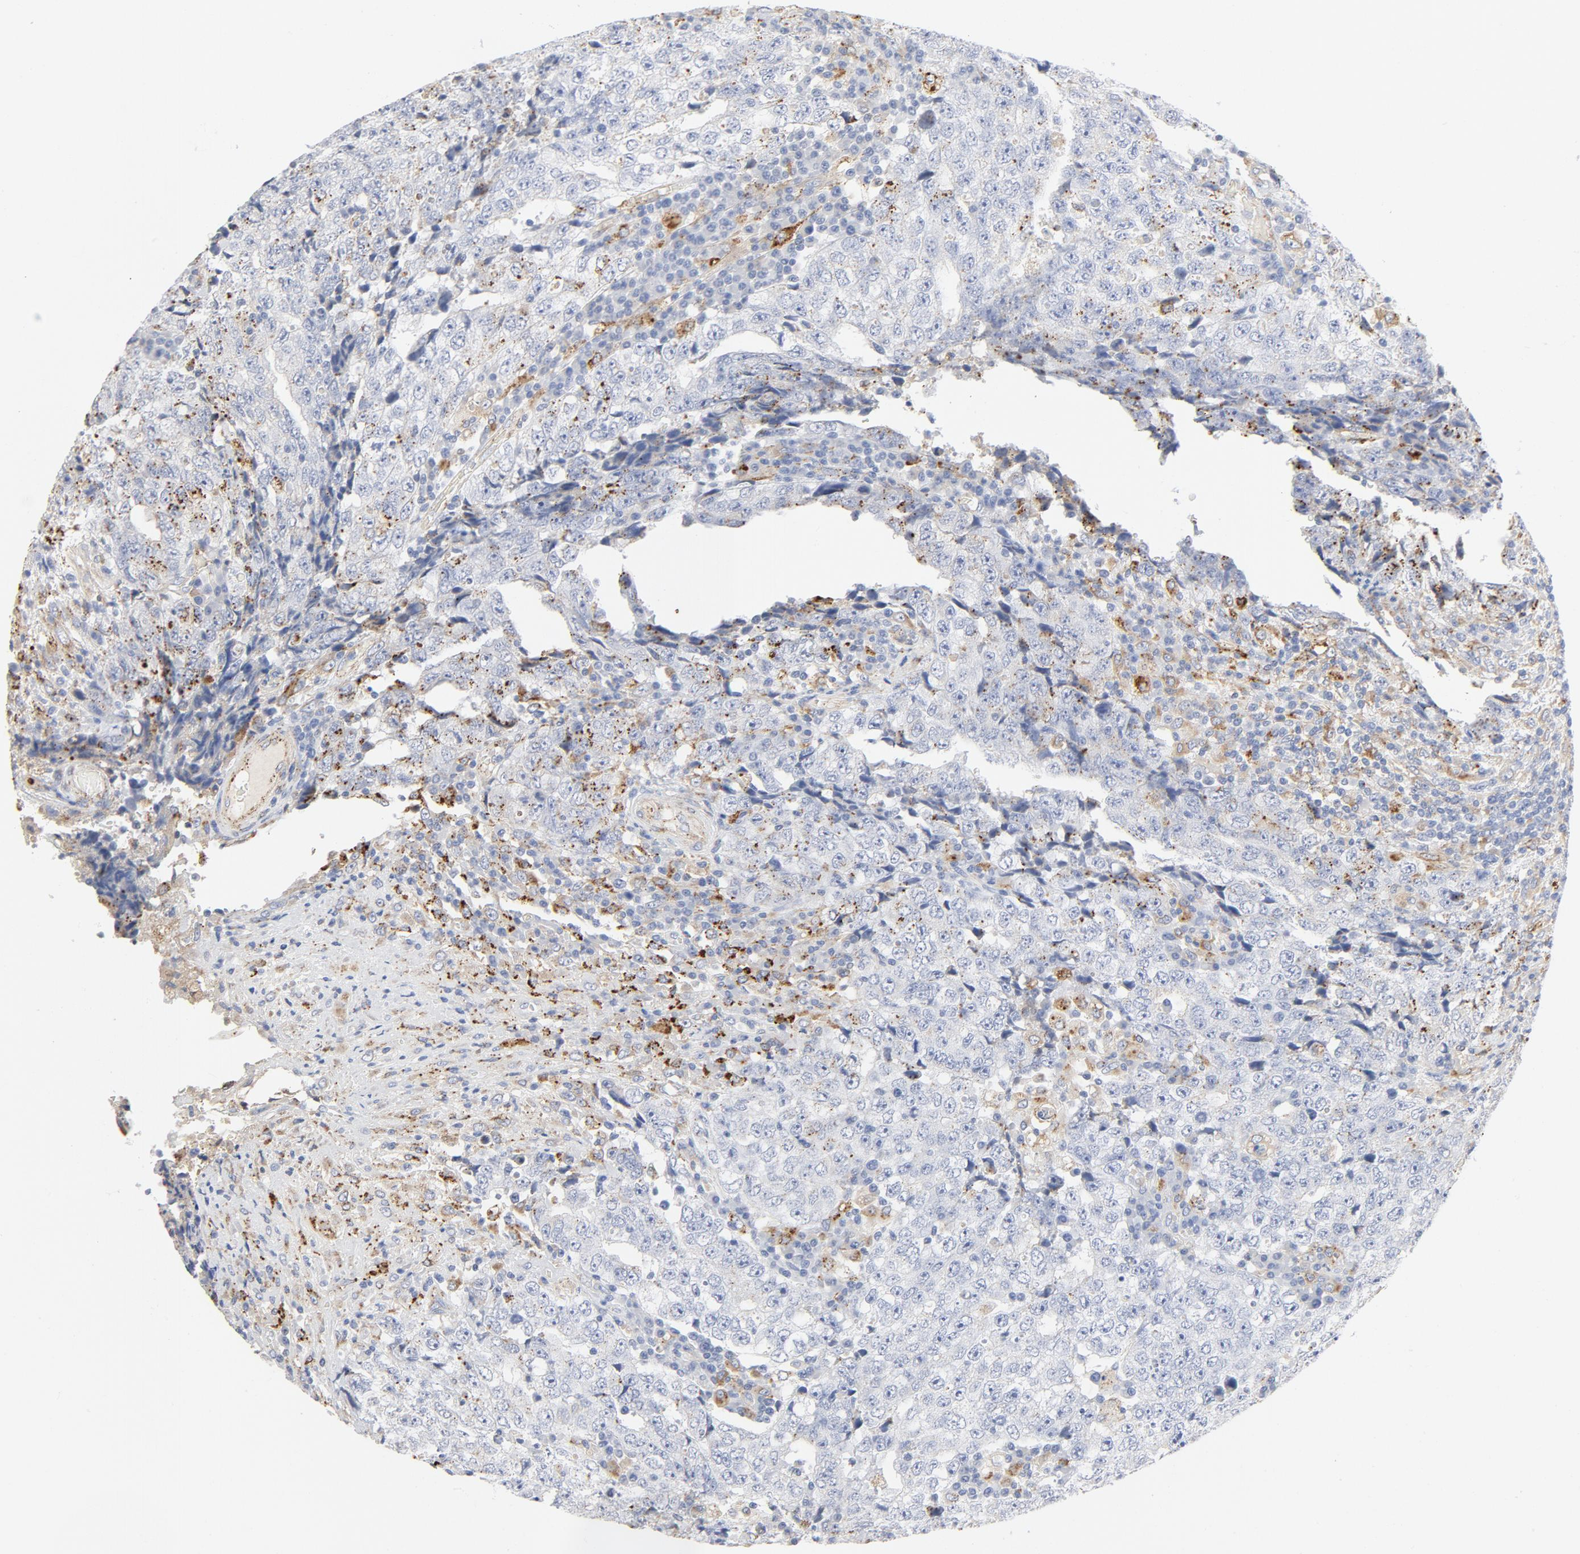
{"staining": {"intensity": "moderate", "quantity": "<25%", "location": "cytoplasmic/membranous"}, "tissue": "testis cancer", "cell_type": "Tumor cells", "image_type": "cancer", "snomed": [{"axis": "morphology", "description": "Necrosis, NOS"}, {"axis": "morphology", "description": "Carcinoma, Embryonal, NOS"}, {"axis": "topography", "description": "Testis"}], "caption": "Human testis embryonal carcinoma stained with a protein marker exhibits moderate staining in tumor cells.", "gene": "MAGEB17", "patient": {"sex": "male", "age": 19}}